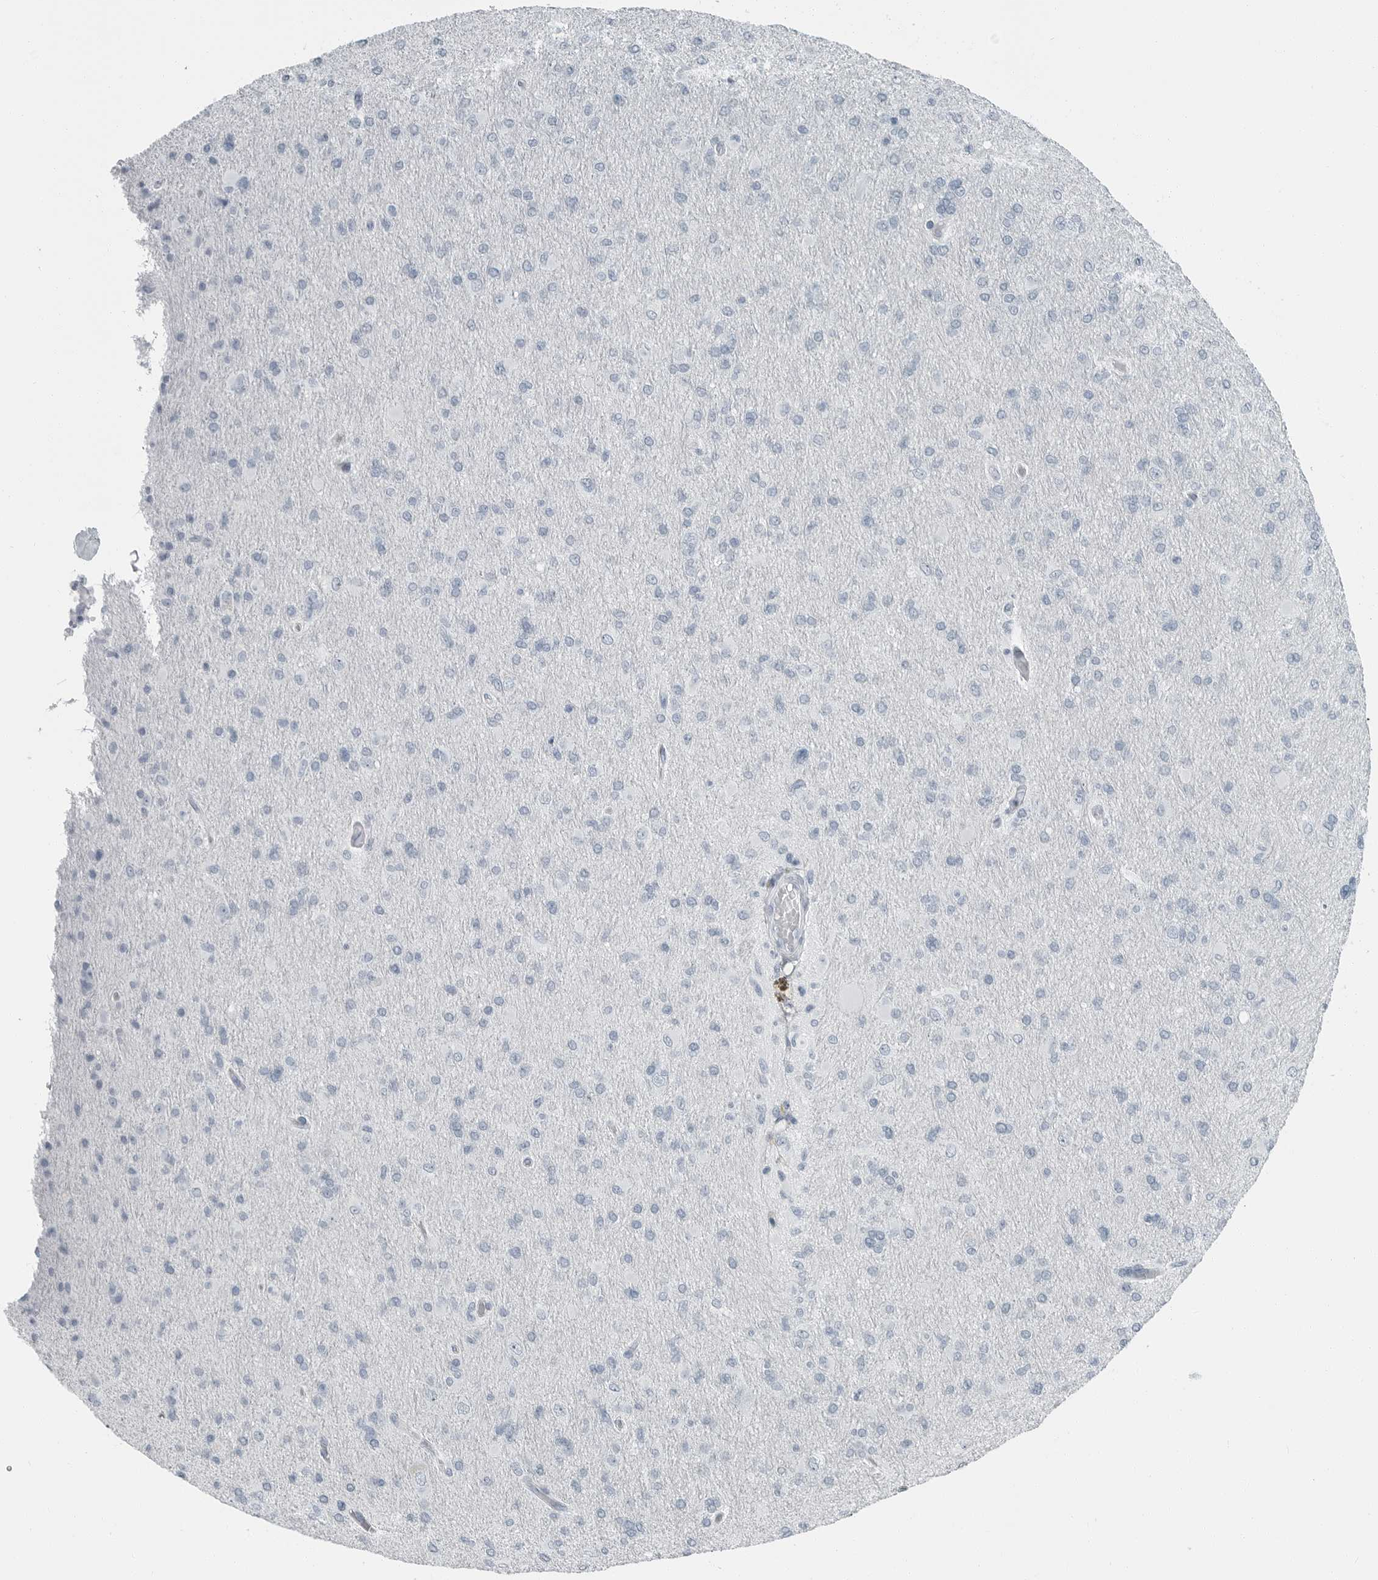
{"staining": {"intensity": "negative", "quantity": "none", "location": "none"}, "tissue": "glioma", "cell_type": "Tumor cells", "image_type": "cancer", "snomed": [{"axis": "morphology", "description": "Glioma, malignant, High grade"}, {"axis": "topography", "description": "Cerebral cortex"}], "caption": "There is no significant expression in tumor cells of glioma.", "gene": "ZPBP2", "patient": {"sex": "female", "age": 36}}